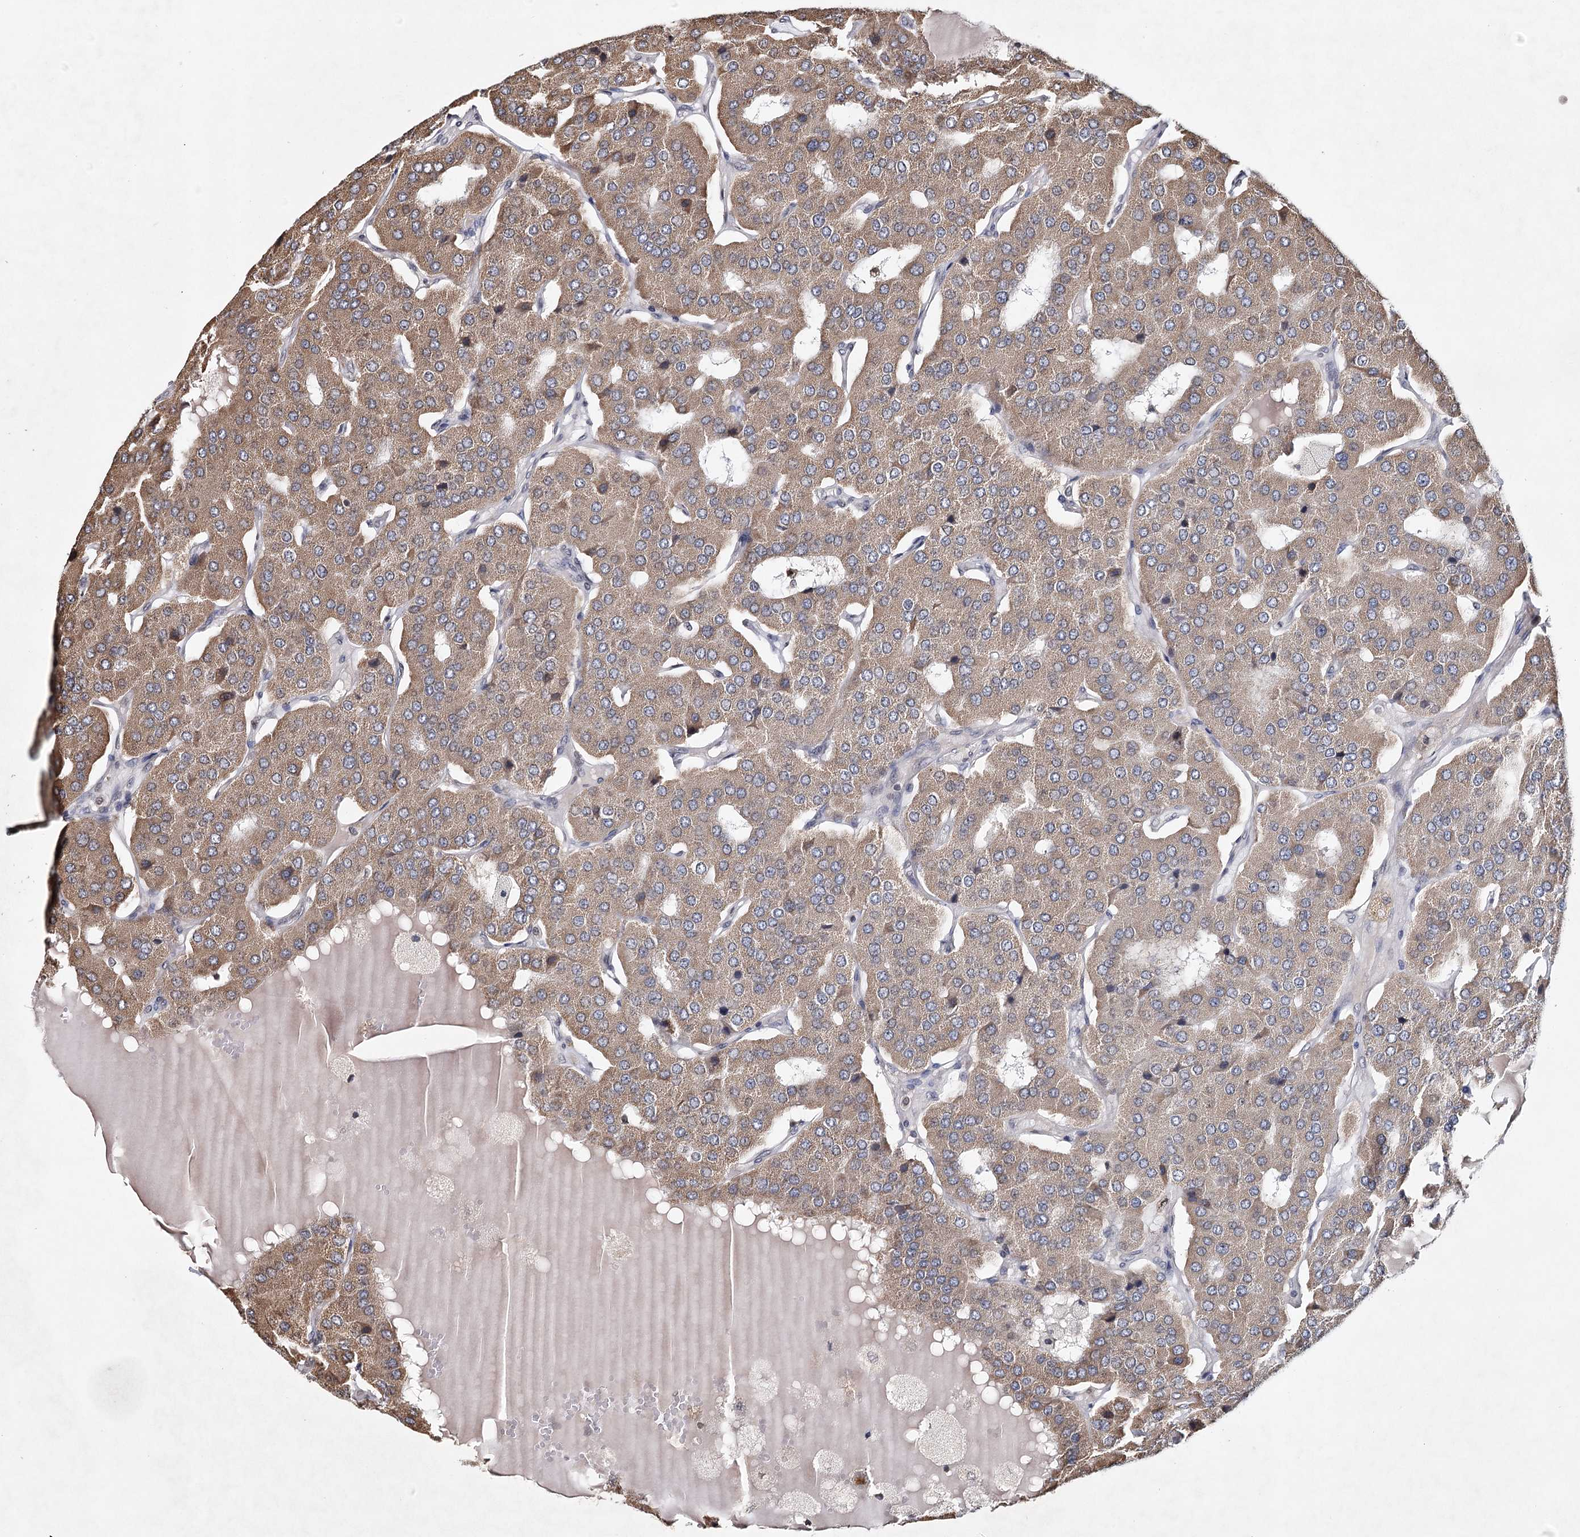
{"staining": {"intensity": "moderate", "quantity": ">75%", "location": "cytoplasmic/membranous"}, "tissue": "parathyroid gland", "cell_type": "Glandular cells", "image_type": "normal", "snomed": [{"axis": "morphology", "description": "Normal tissue, NOS"}, {"axis": "morphology", "description": "Adenoma, NOS"}, {"axis": "topography", "description": "Parathyroid gland"}], "caption": "Moderate cytoplasmic/membranous positivity is identified in about >75% of glandular cells in unremarkable parathyroid gland. The protein of interest is stained brown, and the nuclei are stained in blue (DAB (3,3'-diaminobenzidine) IHC with brightfield microscopy, high magnification).", "gene": "ICOS", "patient": {"sex": "female", "age": 86}}